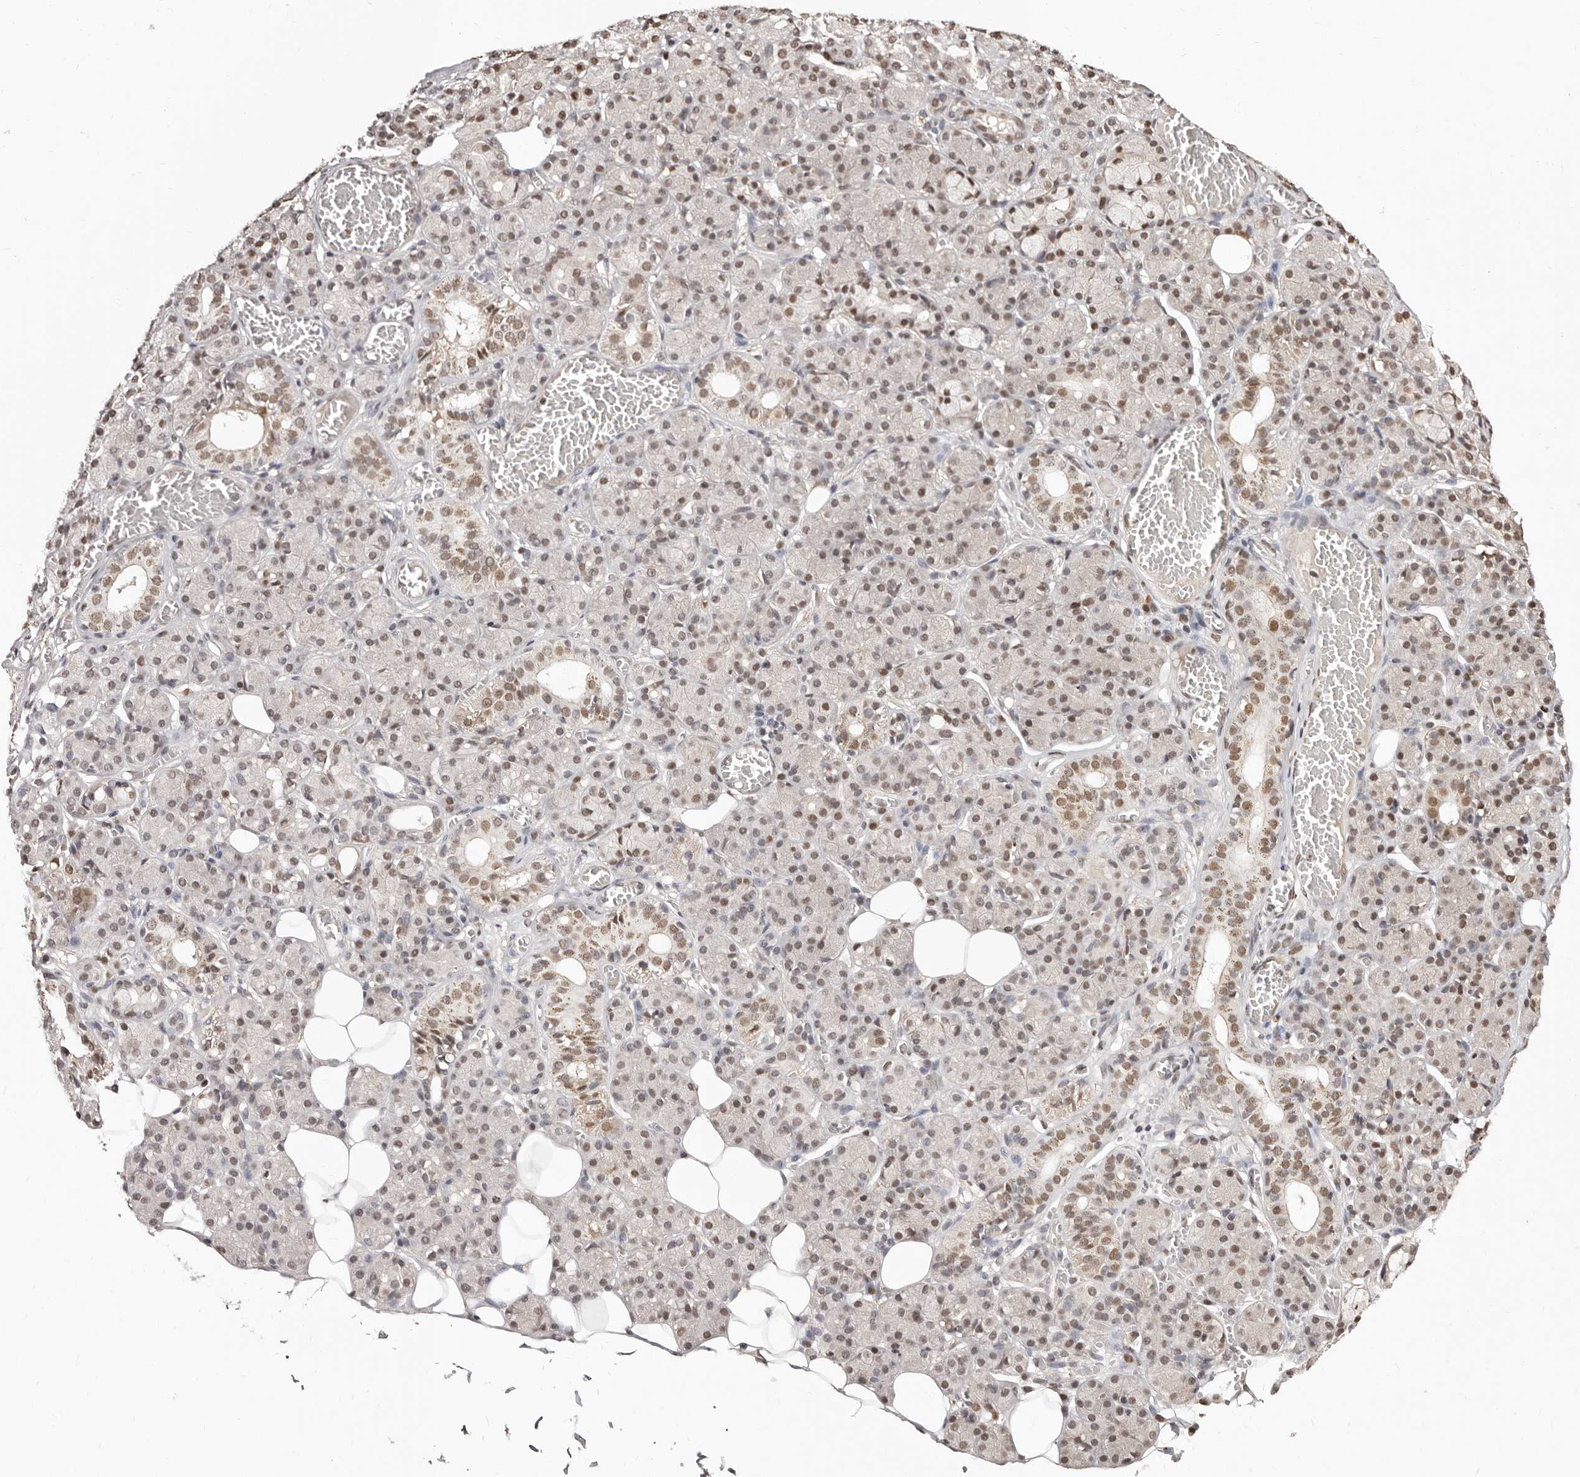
{"staining": {"intensity": "moderate", "quantity": ">75%", "location": "nuclear"}, "tissue": "salivary gland", "cell_type": "Glandular cells", "image_type": "normal", "snomed": [{"axis": "morphology", "description": "Normal tissue, NOS"}, {"axis": "topography", "description": "Salivary gland"}], "caption": "Moderate nuclear staining is appreciated in approximately >75% of glandular cells in unremarkable salivary gland.", "gene": "BICRAL", "patient": {"sex": "male", "age": 63}}